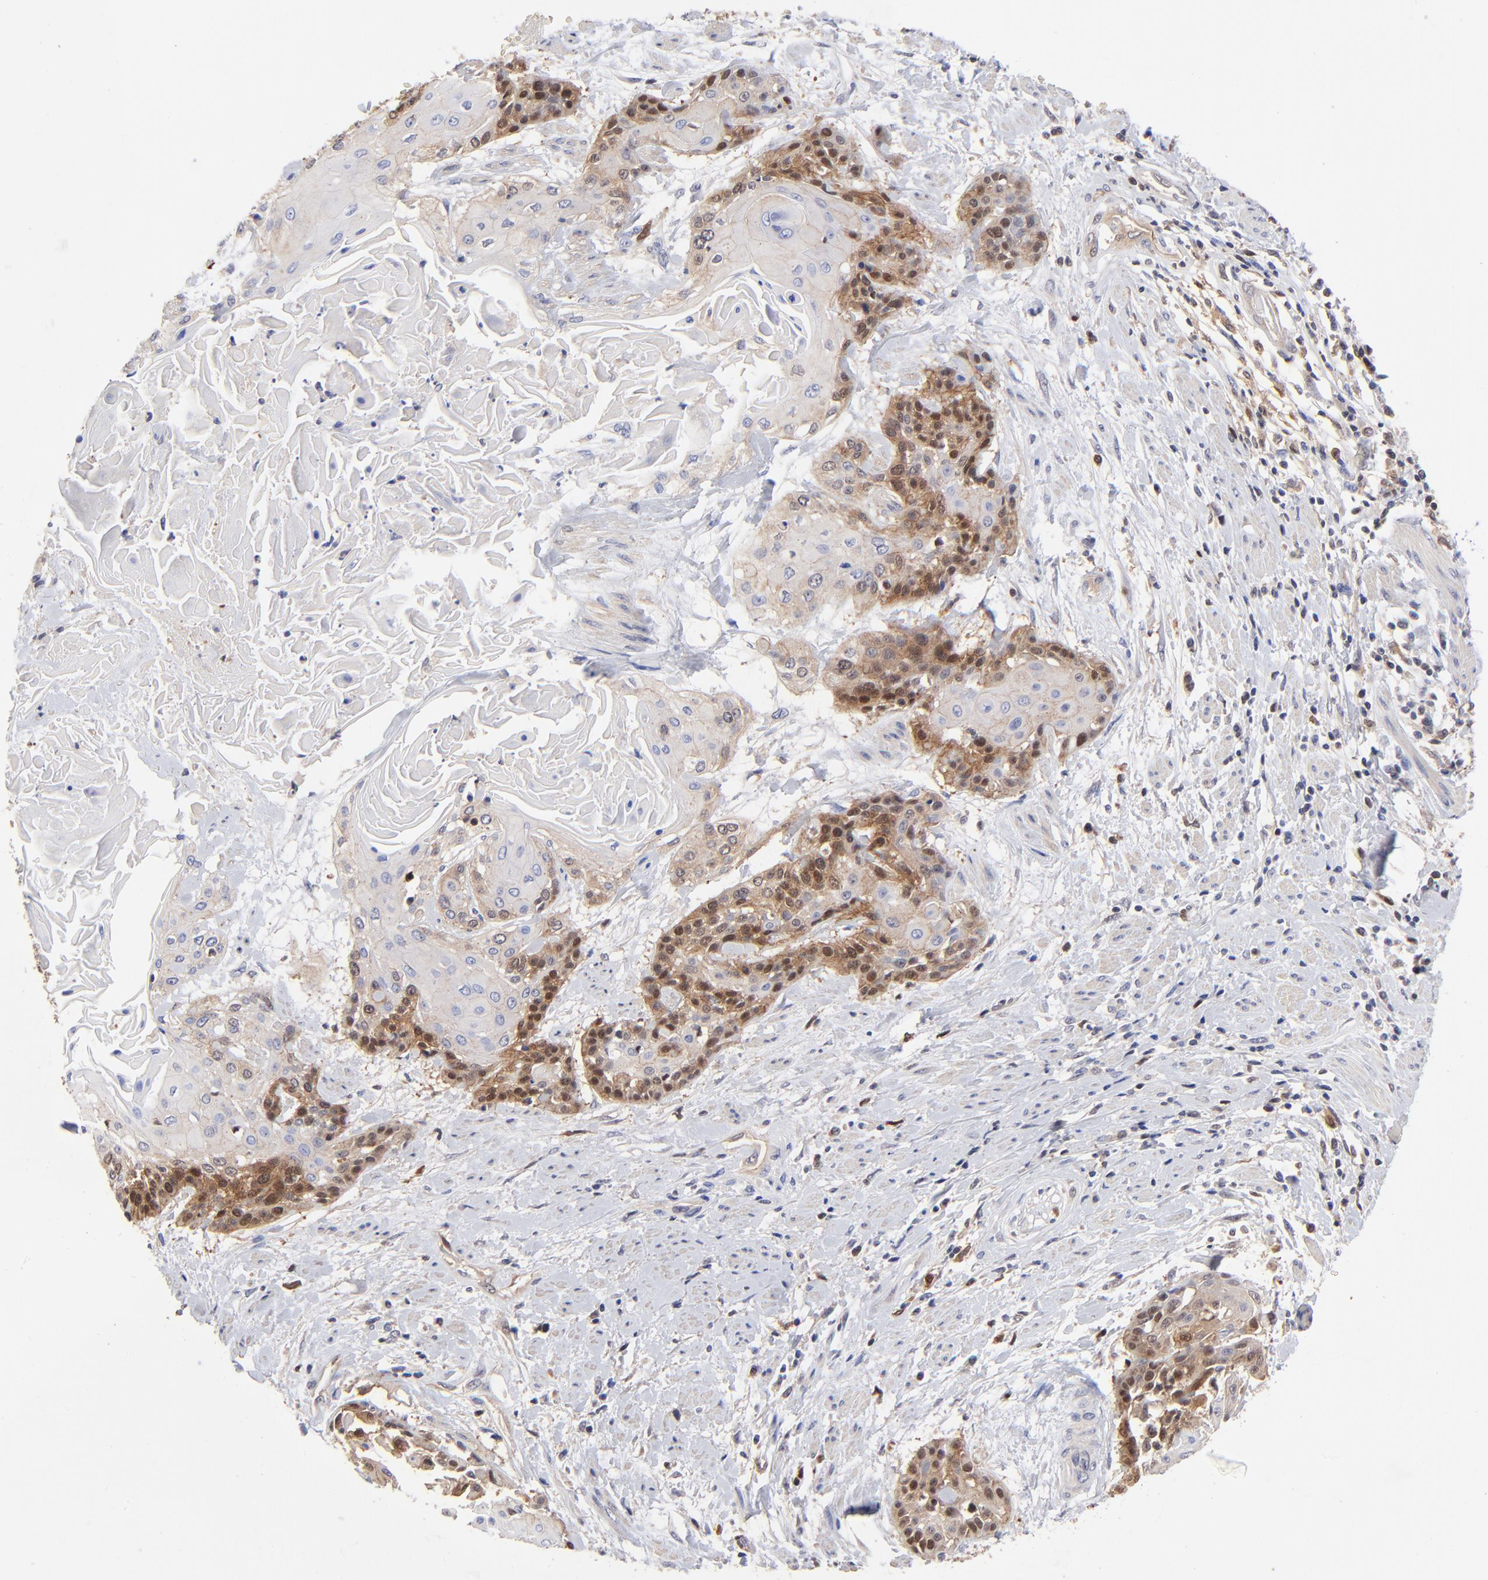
{"staining": {"intensity": "moderate", "quantity": "25%-75%", "location": "cytoplasmic/membranous,nuclear"}, "tissue": "cervical cancer", "cell_type": "Tumor cells", "image_type": "cancer", "snomed": [{"axis": "morphology", "description": "Squamous cell carcinoma, NOS"}, {"axis": "topography", "description": "Cervix"}], "caption": "Immunohistochemistry (IHC) histopathology image of neoplastic tissue: human cervical cancer stained using IHC demonstrates medium levels of moderate protein expression localized specifically in the cytoplasmic/membranous and nuclear of tumor cells, appearing as a cytoplasmic/membranous and nuclear brown color.", "gene": "DCTPP1", "patient": {"sex": "female", "age": 57}}